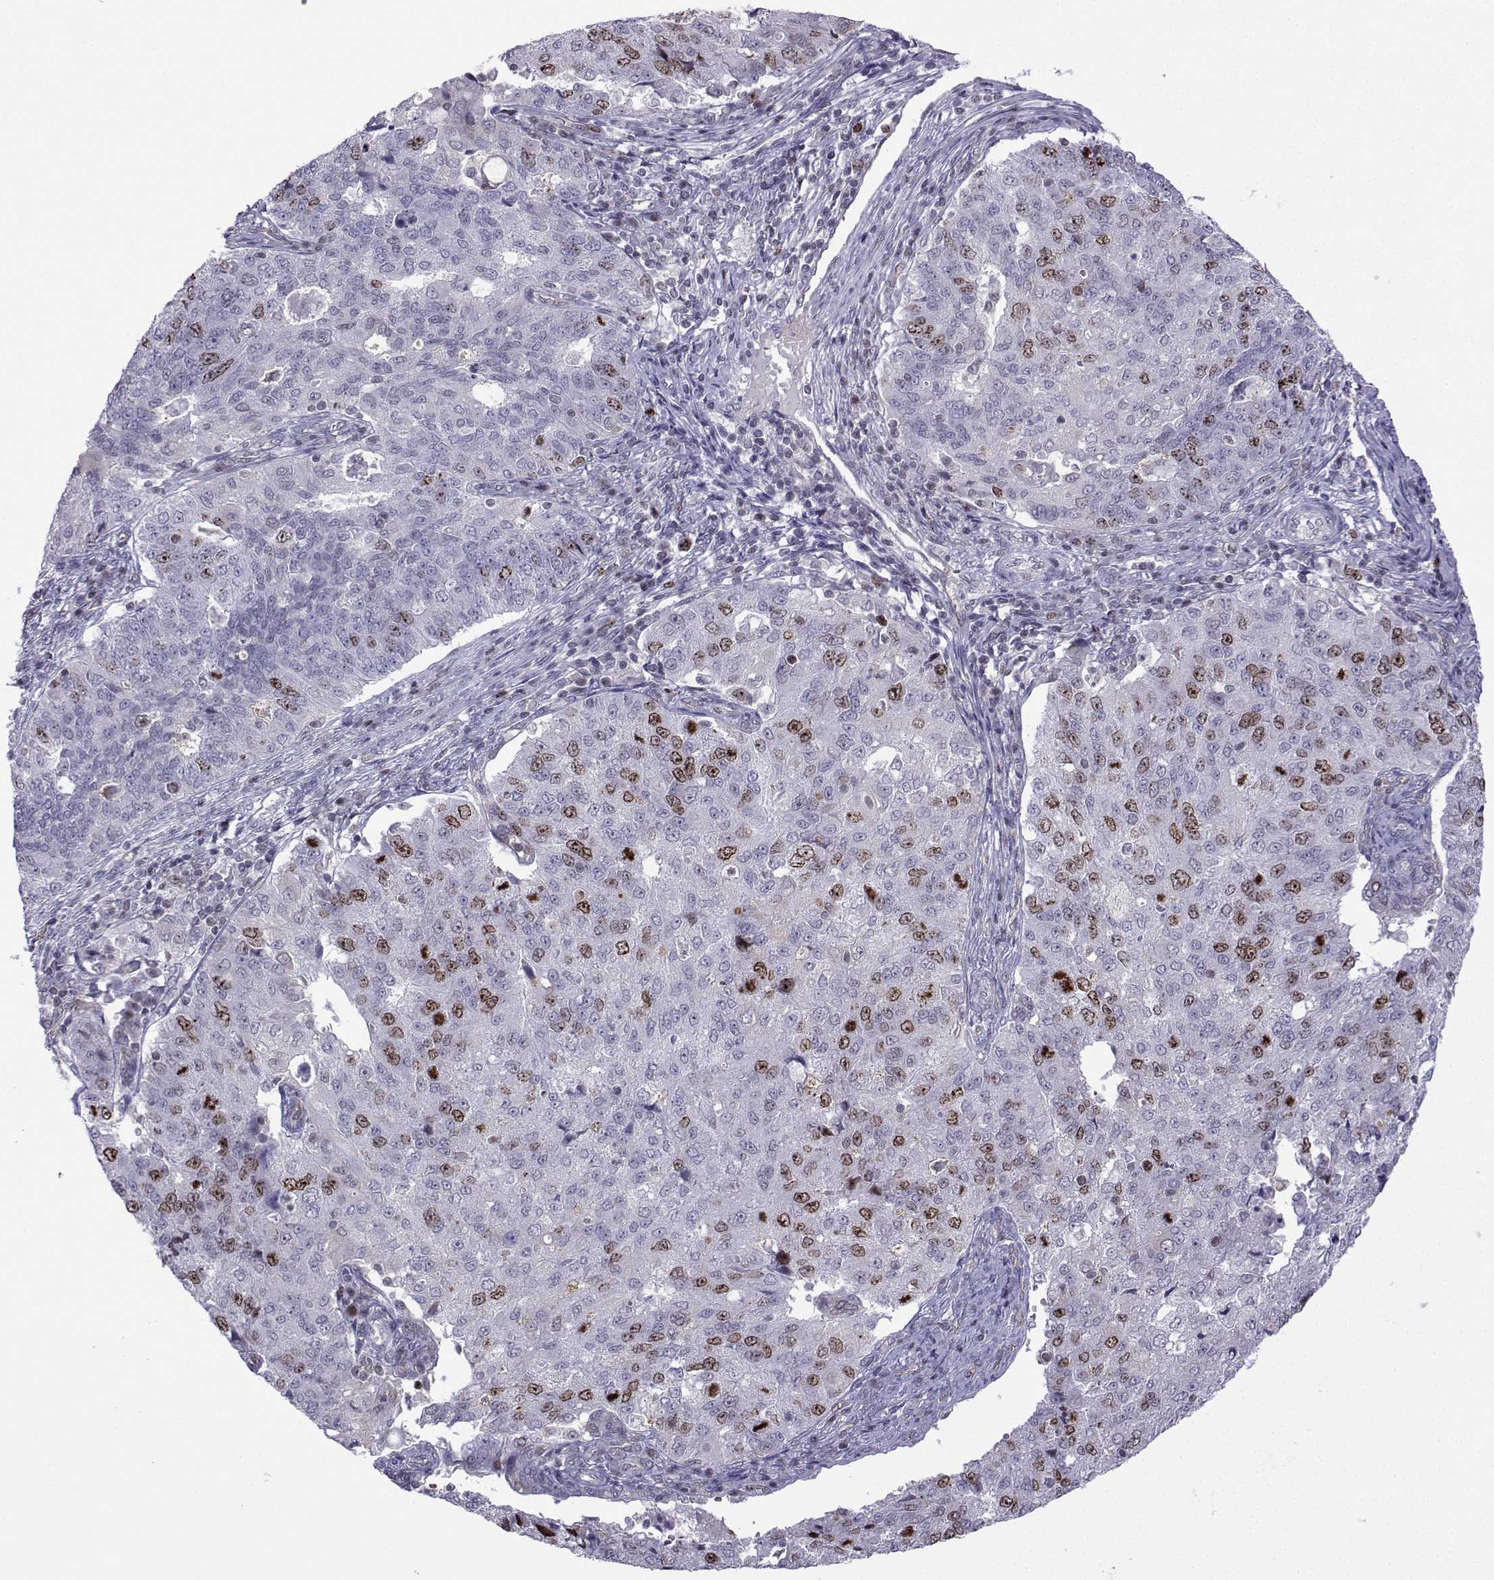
{"staining": {"intensity": "strong", "quantity": "<25%", "location": "cytoplasmic/membranous,nuclear"}, "tissue": "endometrial cancer", "cell_type": "Tumor cells", "image_type": "cancer", "snomed": [{"axis": "morphology", "description": "Adenocarcinoma, NOS"}, {"axis": "topography", "description": "Endometrium"}], "caption": "Strong cytoplasmic/membranous and nuclear protein positivity is present in about <25% of tumor cells in endometrial adenocarcinoma. The staining was performed using DAB to visualize the protein expression in brown, while the nuclei were stained in blue with hematoxylin (Magnification: 20x).", "gene": "INCENP", "patient": {"sex": "female", "age": 43}}